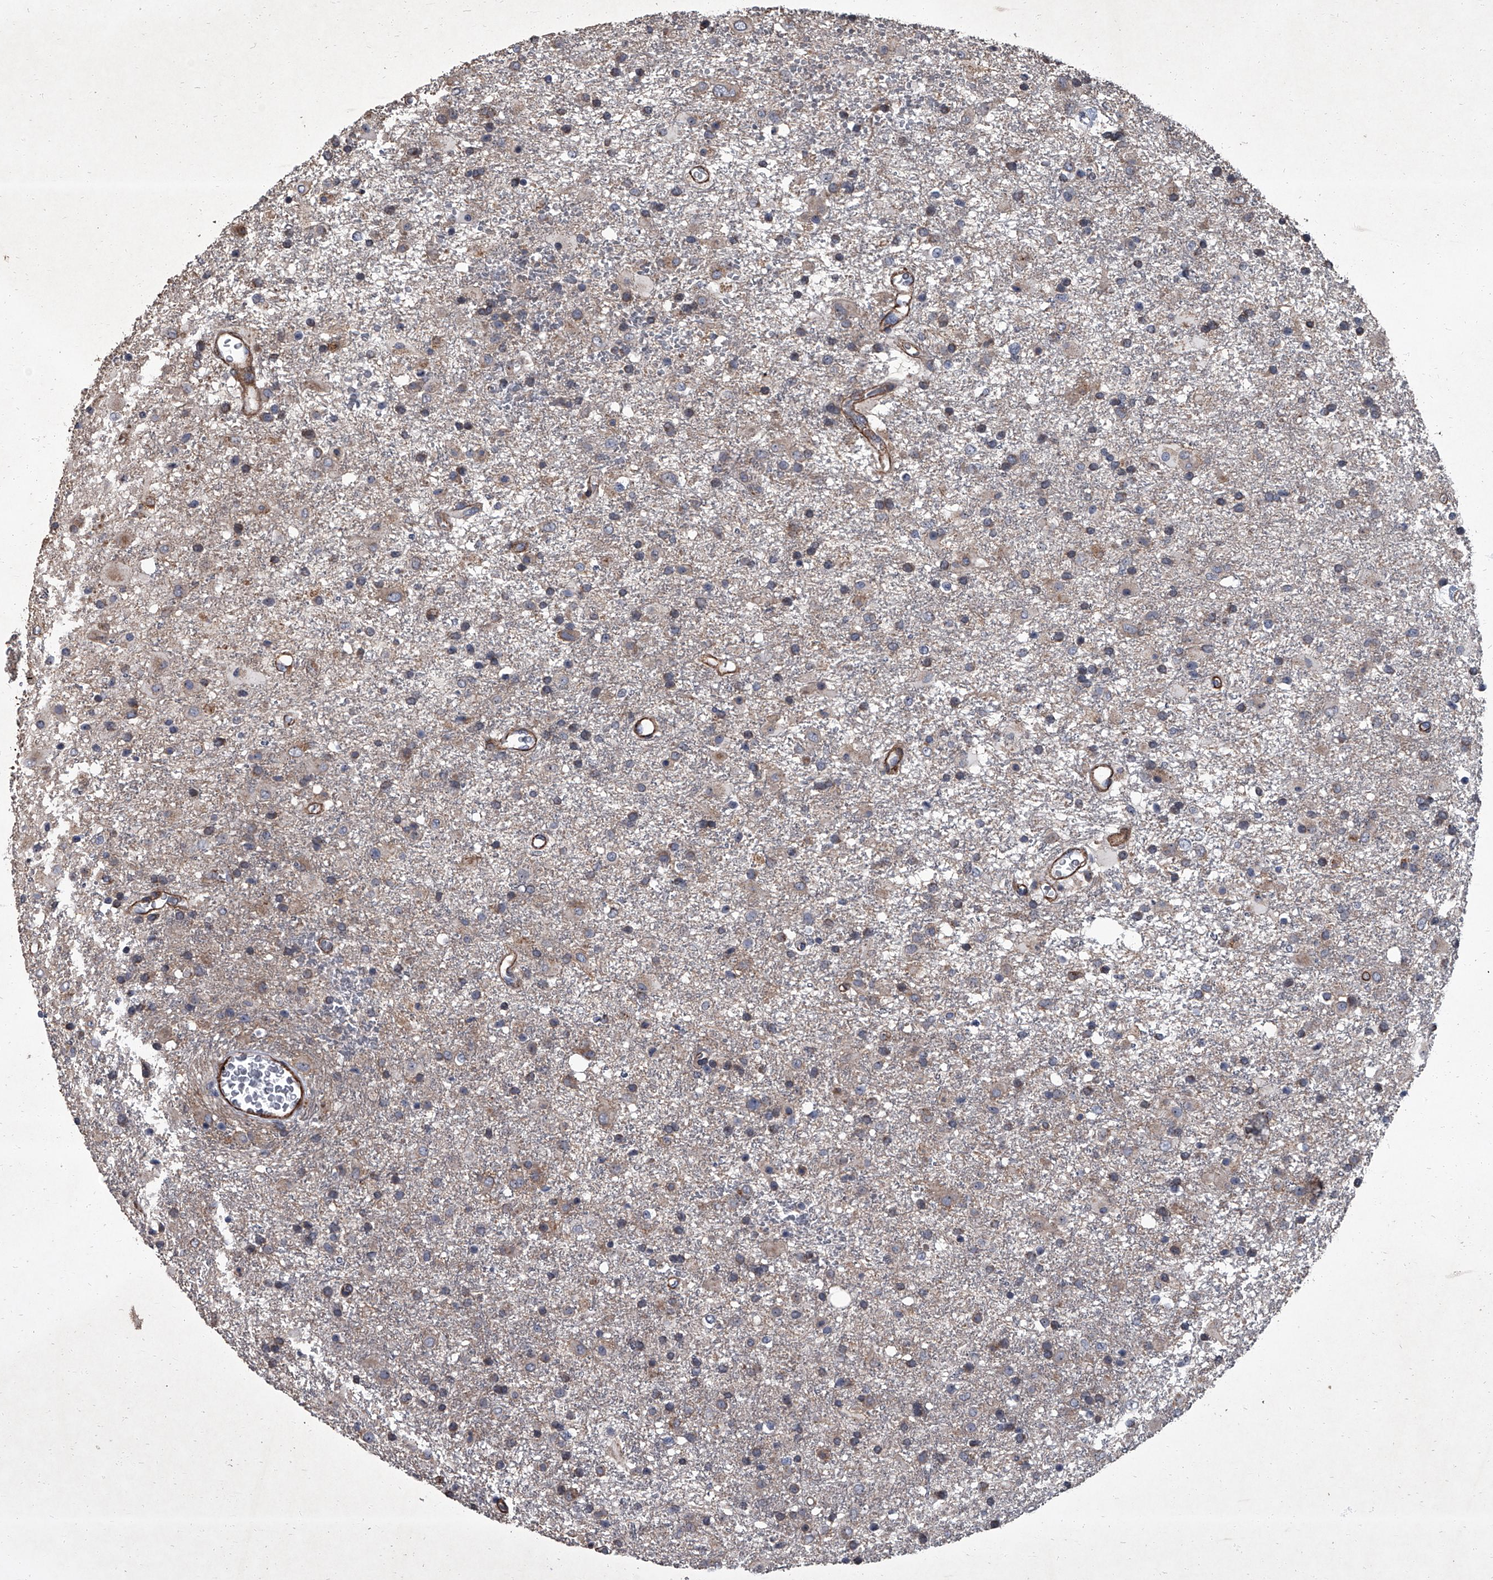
{"staining": {"intensity": "weak", "quantity": "25%-75%", "location": "cytoplasmic/membranous"}, "tissue": "glioma", "cell_type": "Tumor cells", "image_type": "cancer", "snomed": [{"axis": "morphology", "description": "Glioma, malignant, Low grade"}, {"axis": "topography", "description": "Brain"}], "caption": "Protein positivity by immunohistochemistry displays weak cytoplasmic/membranous positivity in approximately 25%-75% of tumor cells in glioma.", "gene": "SIRT4", "patient": {"sex": "male", "age": 65}}